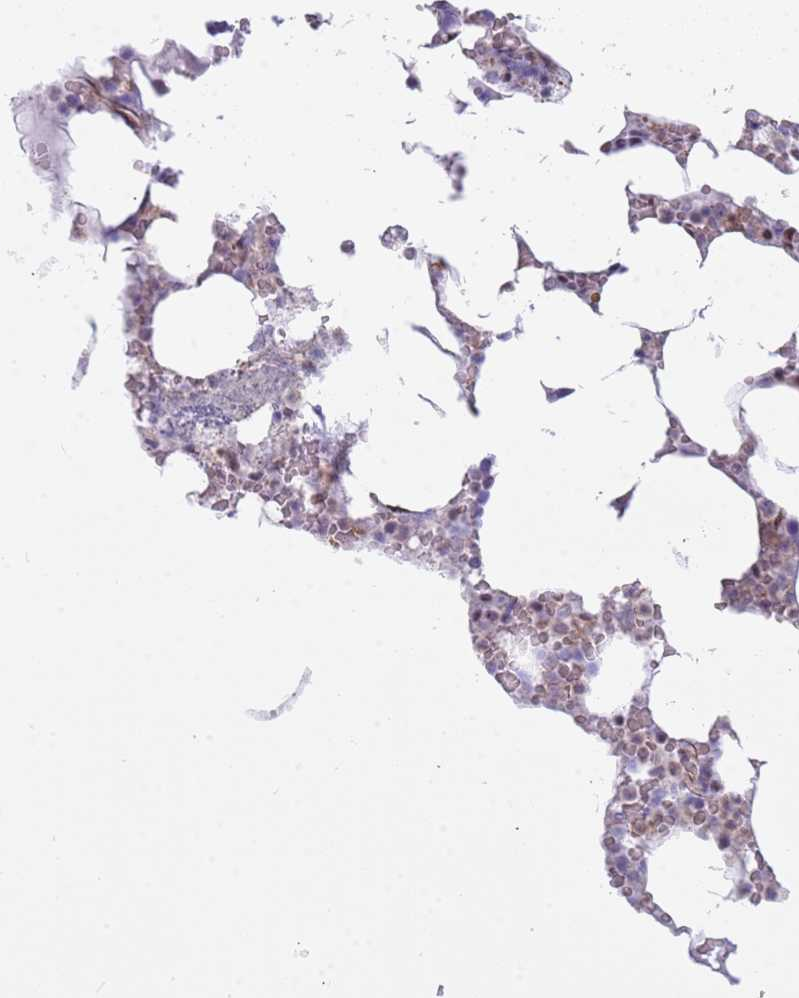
{"staining": {"intensity": "moderate", "quantity": "<25%", "location": "cytoplasmic/membranous,nuclear"}, "tissue": "bone marrow", "cell_type": "Hematopoietic cells", "image_type": "normal", "snomed": [{"axis": "morphology", "description": "Normal tissue, NOS"}, {"axis": "topography", "description": "Bone marrow"}], "caption": "Brown immunohistochemical staining in benign human bone marrow shows moderate cytoplasmic/membranous,nuclear expression in about <25% of hematopoietic cells.", "gene": "LRMDA", "patient": {"sex": "male", "age": 64}}